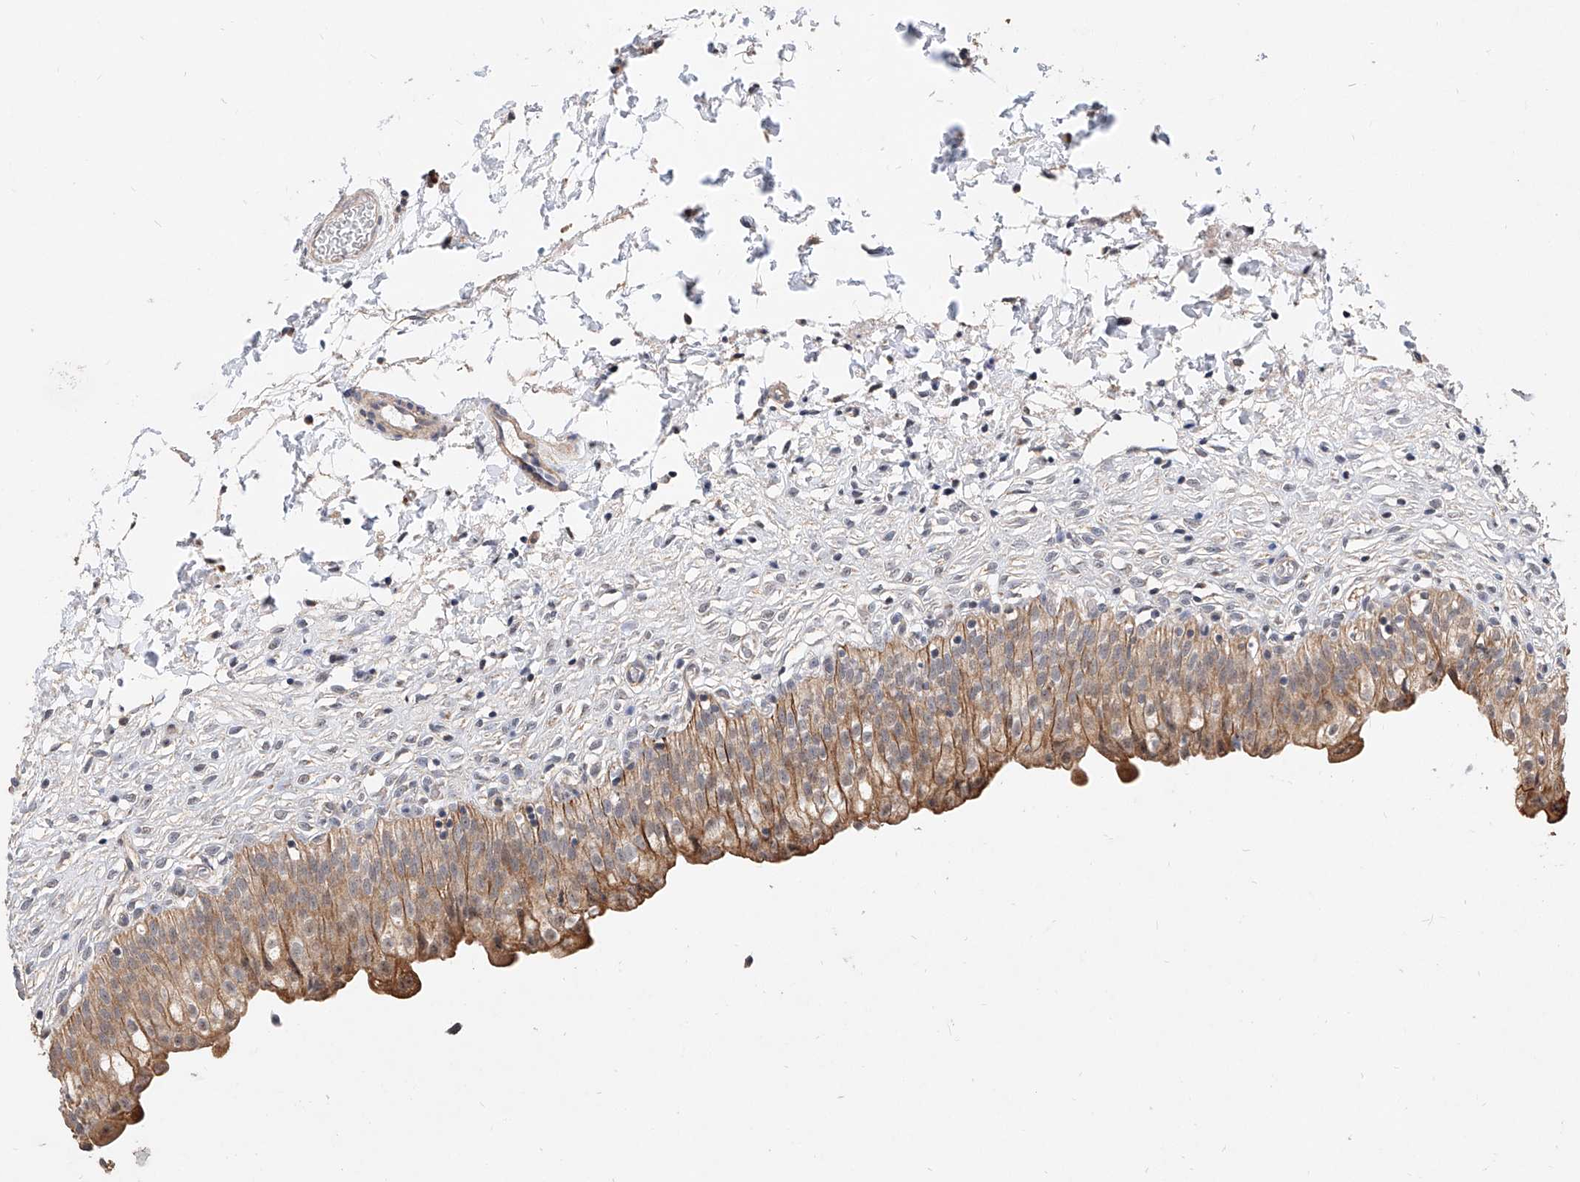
{"staining": {"intensity": "moderate", "quantity": "25%-75%", "location": "cytoplasmic/membranous"}, "tissue": "urinary bladder", "cell_type": "Urothelial cells", "image_type": "normal", "snomed": [{"axis": "morphology", "description": "Normal tissue, NOS"}, {"axis": "topography", "description": "Urinary bladder"}], "caption": "DAB (3,3'-diaminobenzidine) immunohistochemical staining of benign urinary bladder reveals moderate cytoplasmic/membranous protein staining in about 25%-75% of urothelial cells. Ihc stains the protein in brown and the nuclei are stained blue.", "gene": "MFSD4B", "patient": {"sex": "male", "age": 55}}